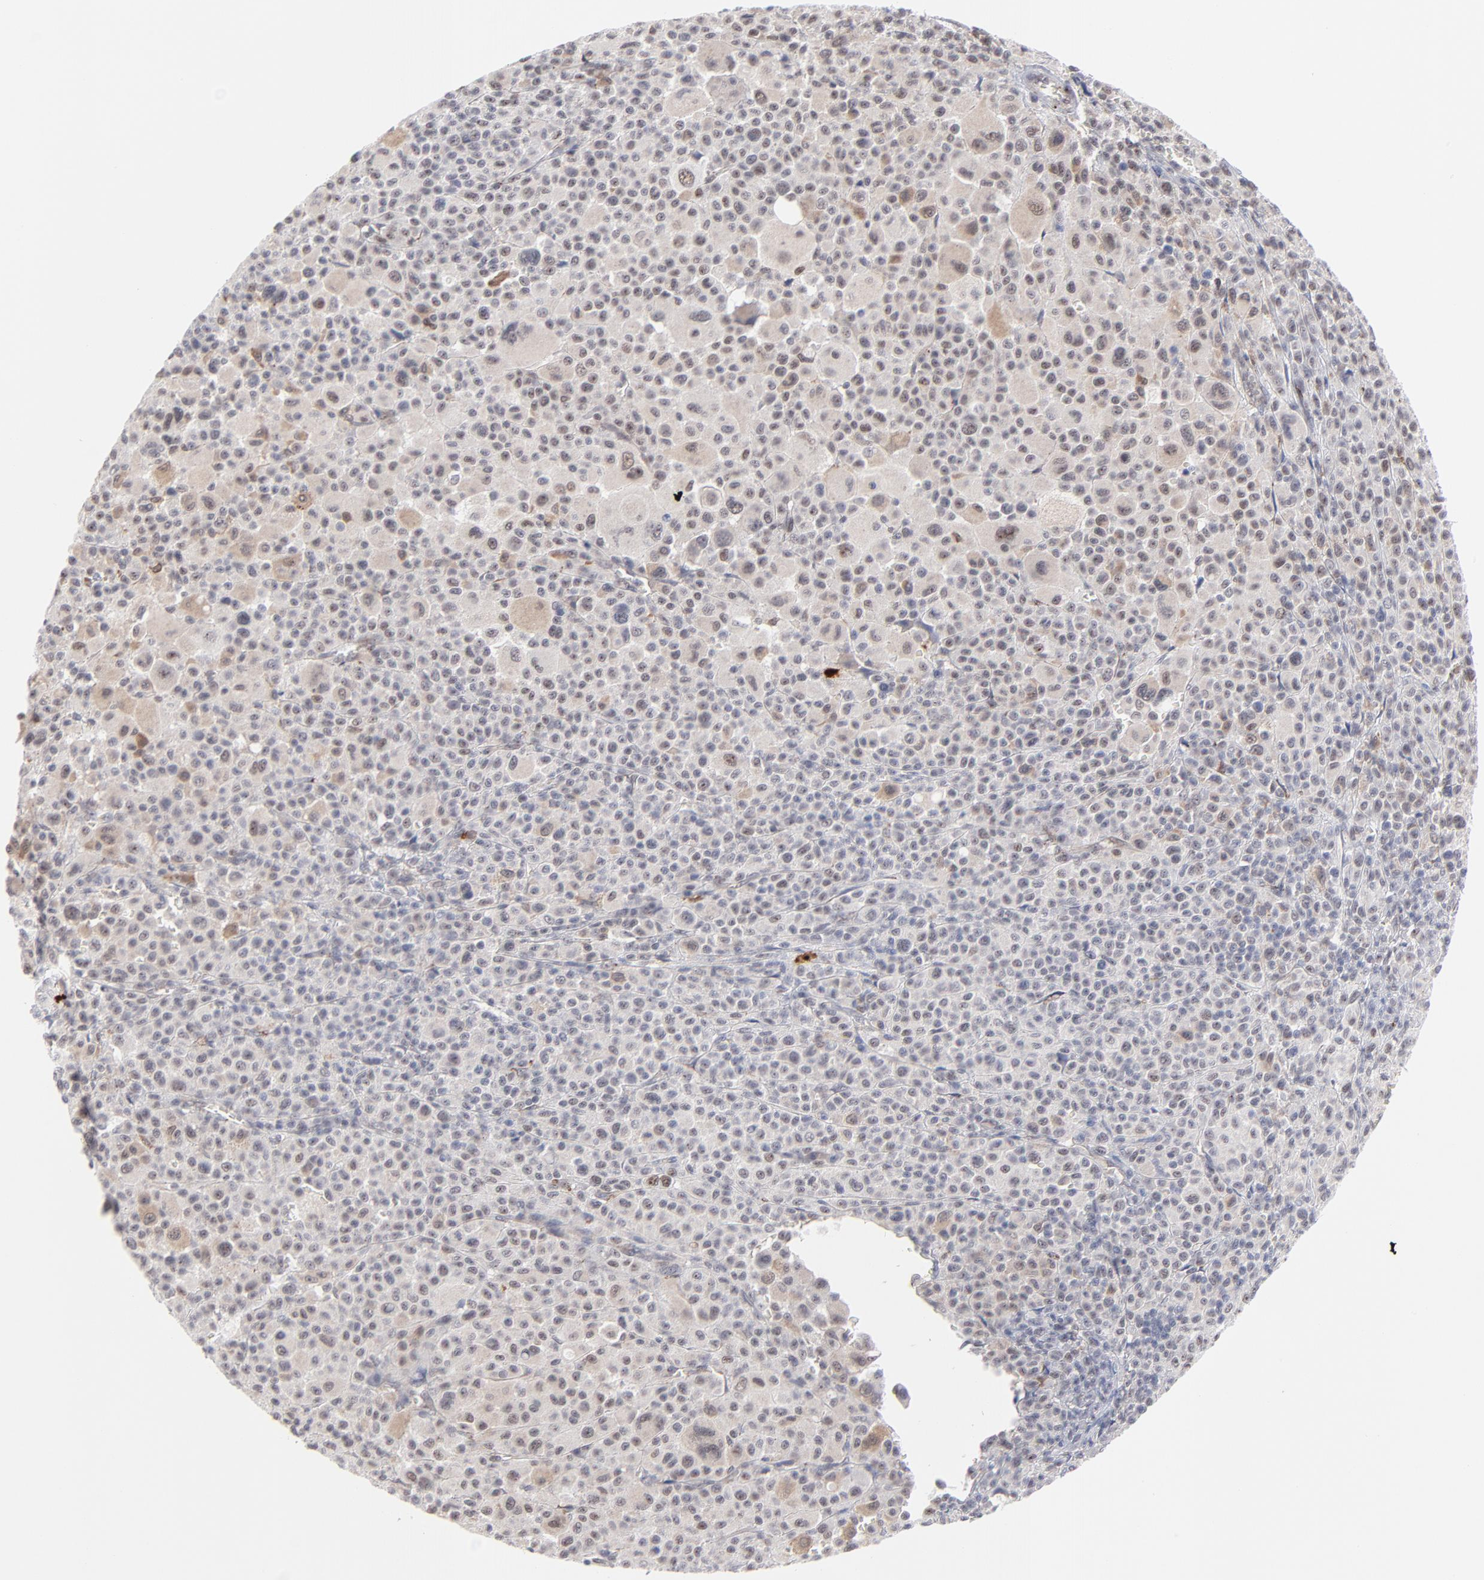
{"staining": {"intensity": "weak", "quantity": "25%-75%", "location": "cytoplasmic/membranous"}, "tissue": "melanoma", "cell_type": "Tumor cells", "image_type": "cancer", "snomed": [{"axis": "morphology", "description": "Malignant melanoma, Metastatic site"}, {"axis": "topography", "description": "Skin"}], "caption": "Melanoma stained with DAB immunohistochemistry reveals low levels of weak cytoplasmic/membranous expression in approximately 25%-75% of tumor cells.", "gene": "NBN", "patient": {"sex": "female", "age": 74}}